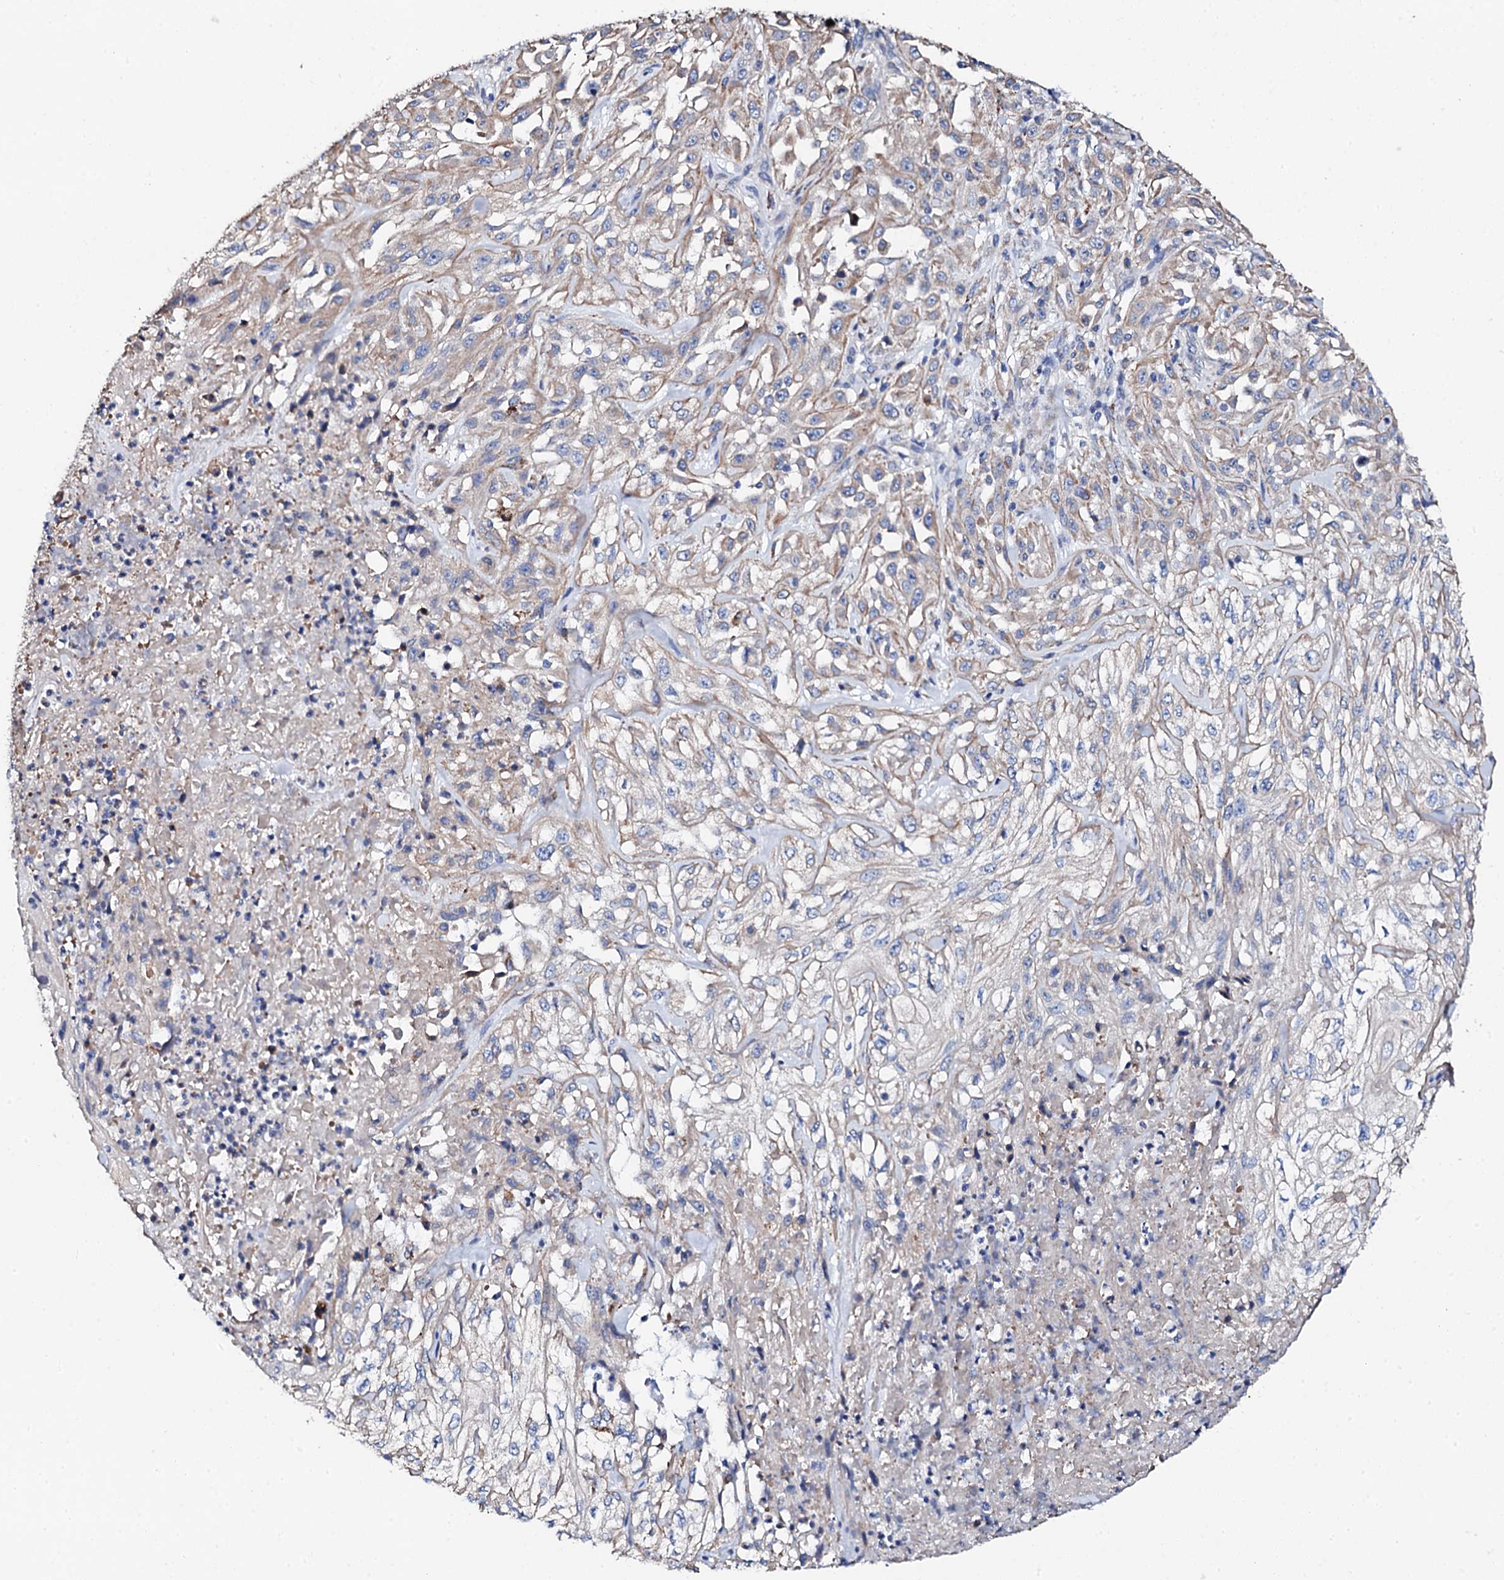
{"staining": {"intensity": "weak", "quantity": "<25%", "location": "cytoplasmic/membranous"}, "tissue": "skin cancer", "cell_type": "Tumor cells", "image_type": "cancer", "snomed": [{"axis": "morphology", "description": "Squamous cell carcinoma, NOS"}, {"axis": "morphology", "description": "Squamous cell carcinoma, metastatic, NOS"}, {"axis": "topography", "description": "Skin"}, {"axis": "topography", "description": "Lymph node"}], "caption": "Metastatic squamous cell carcinoma (skin) was stained to show a protein in brown. There is no significant expression in tumor cells.", "gene": "KLHL32", "patient": {"sex": "male", "age": 75}}